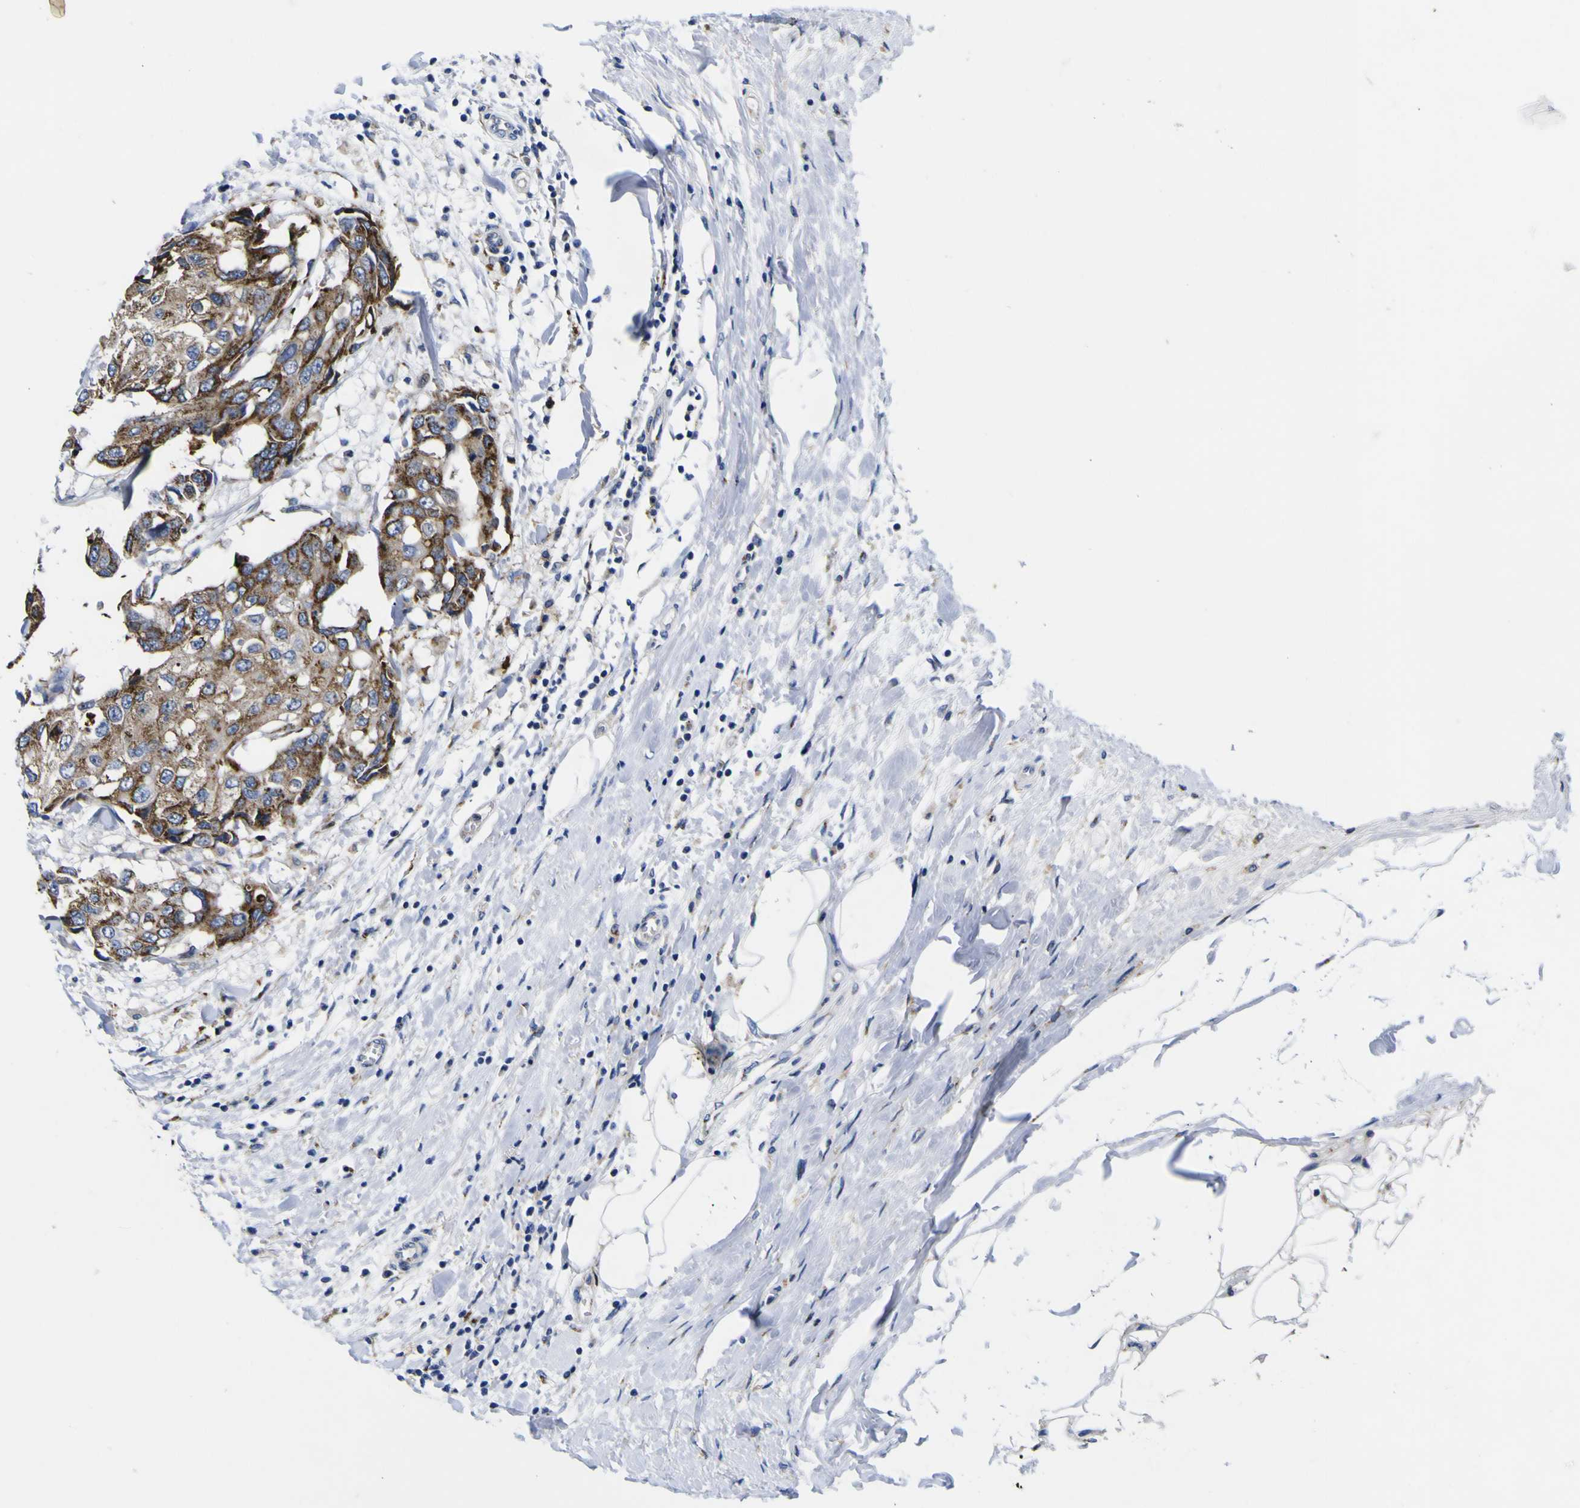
{"staining": {"intensity": "strong", "quantity": ">75%", "location": "cytoplasmic/membranous"}, "tissue": "breast cancer", "cell_type": "Tumor cells", "image_type": "cancer", "snomed": [{"axis": "morphology", "description": "Duct carcinoma"}, {"axis": "topography", "description": "Breast"}], "caption": "Brown immunohistochemical staining in human breast infiltrating ductal carcinoma shows strong cytoplasmic/membranous positivity in approximately >75% of tumor cells.", "gene": "COA1", "patient": {"sex": "female", "age": 27}}